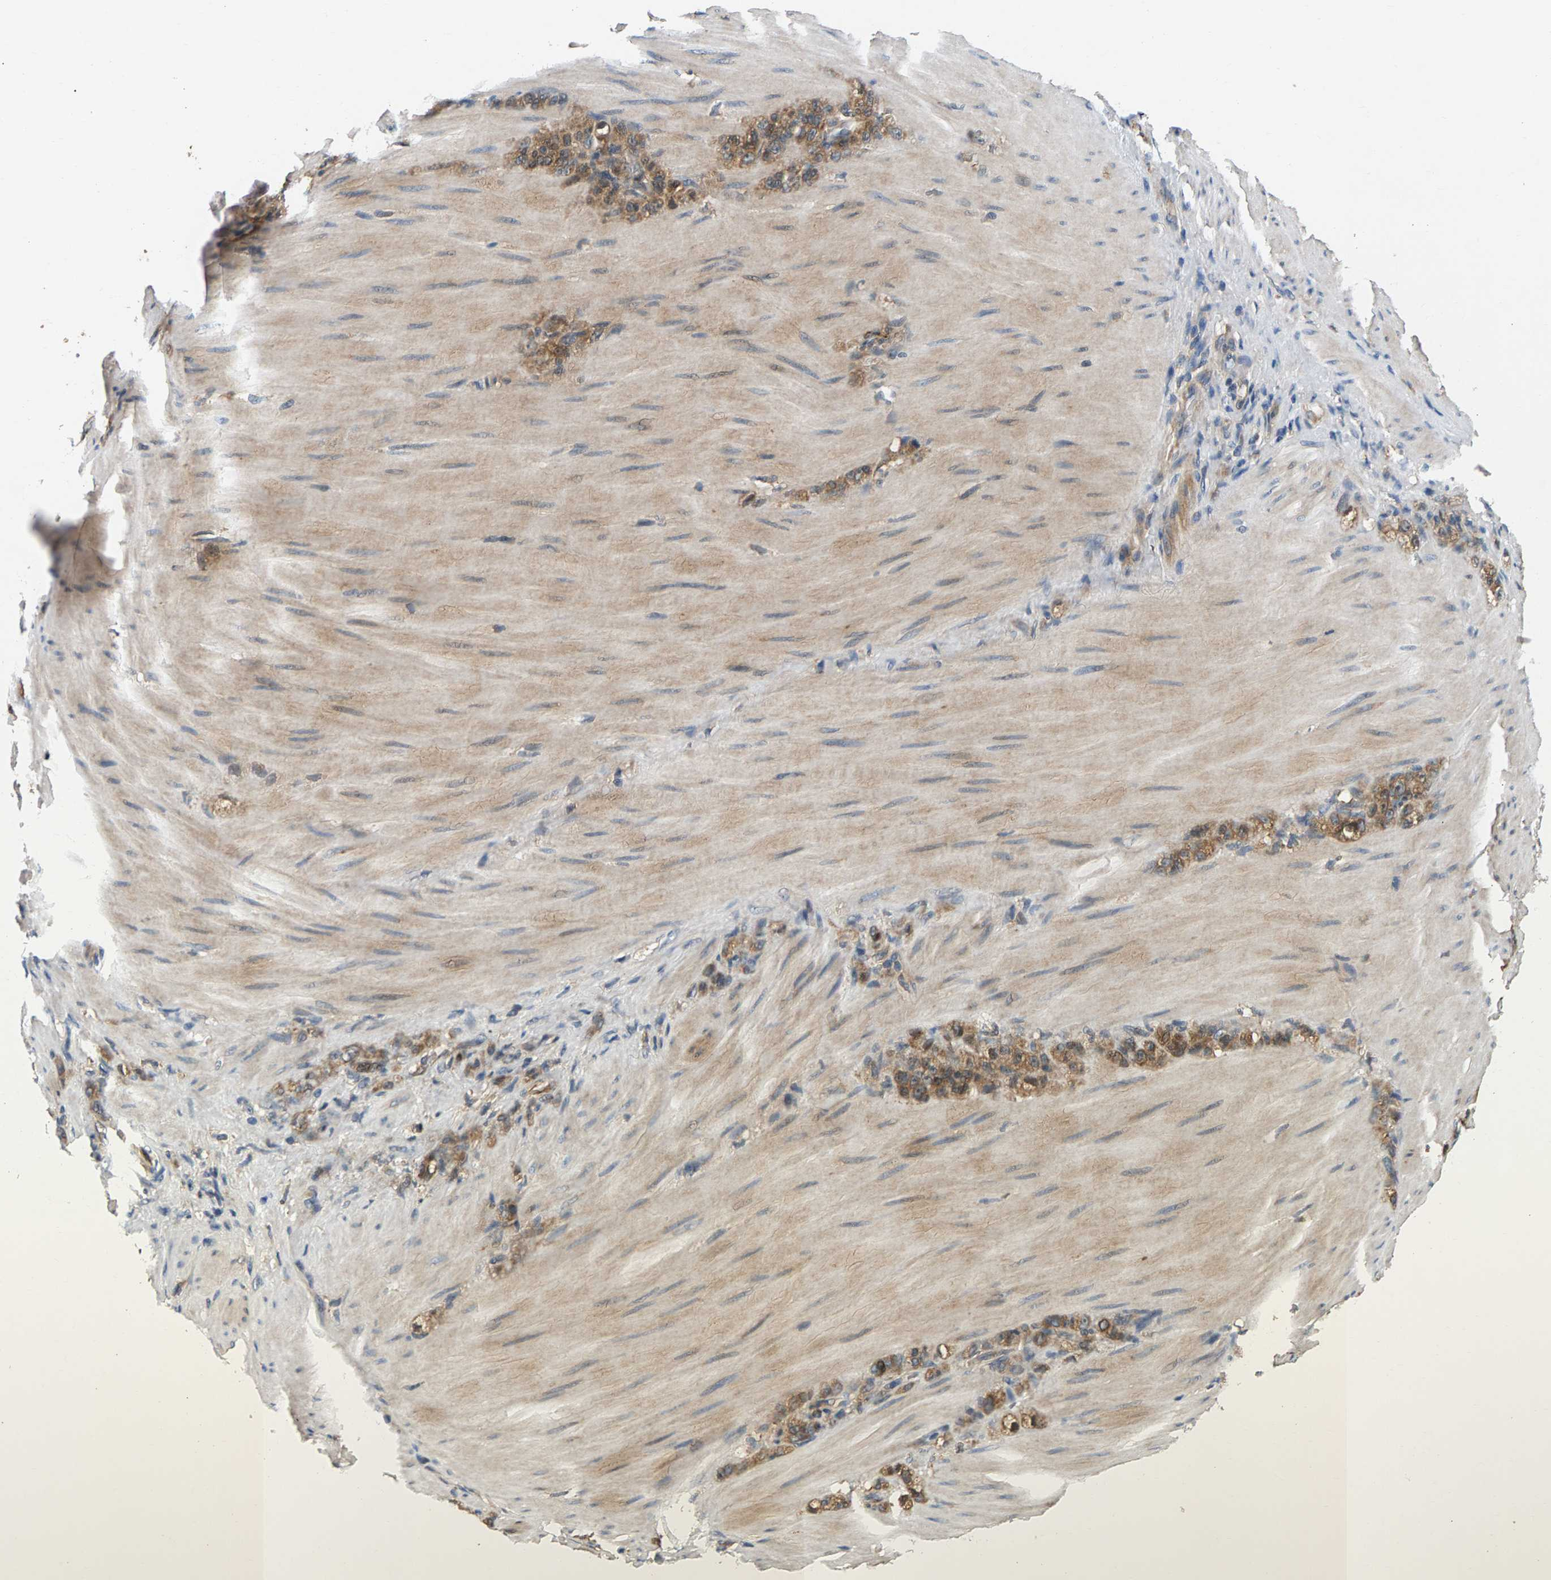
{"staining": {"intensity": "moderate", "quantity": ">75%", "location": "cytoplasmic/membranous"}, "tissue": "stomach cancer", "cell_type": "Tumor cells", "image_type": "cancer", "snomed": [{"axis": "morphology", "description": "Normal tissue, NOS"}, {"axis": "morphology", "description": "Adenocarcinoma, NOS"}, {"axis": "topography", "description": "Stomach"}], "caption": "The immunohistochemical stain shows moderate cytoplasmic/membranous expression in tumor cells of stomach adenocarcinoma tissue. (DAB (3,3'-diaminobenzidine) IHC with brightfield microscopy, high magnification).", "gene": "FAM78A", "patient": {"sex": "male", "age": 82}}